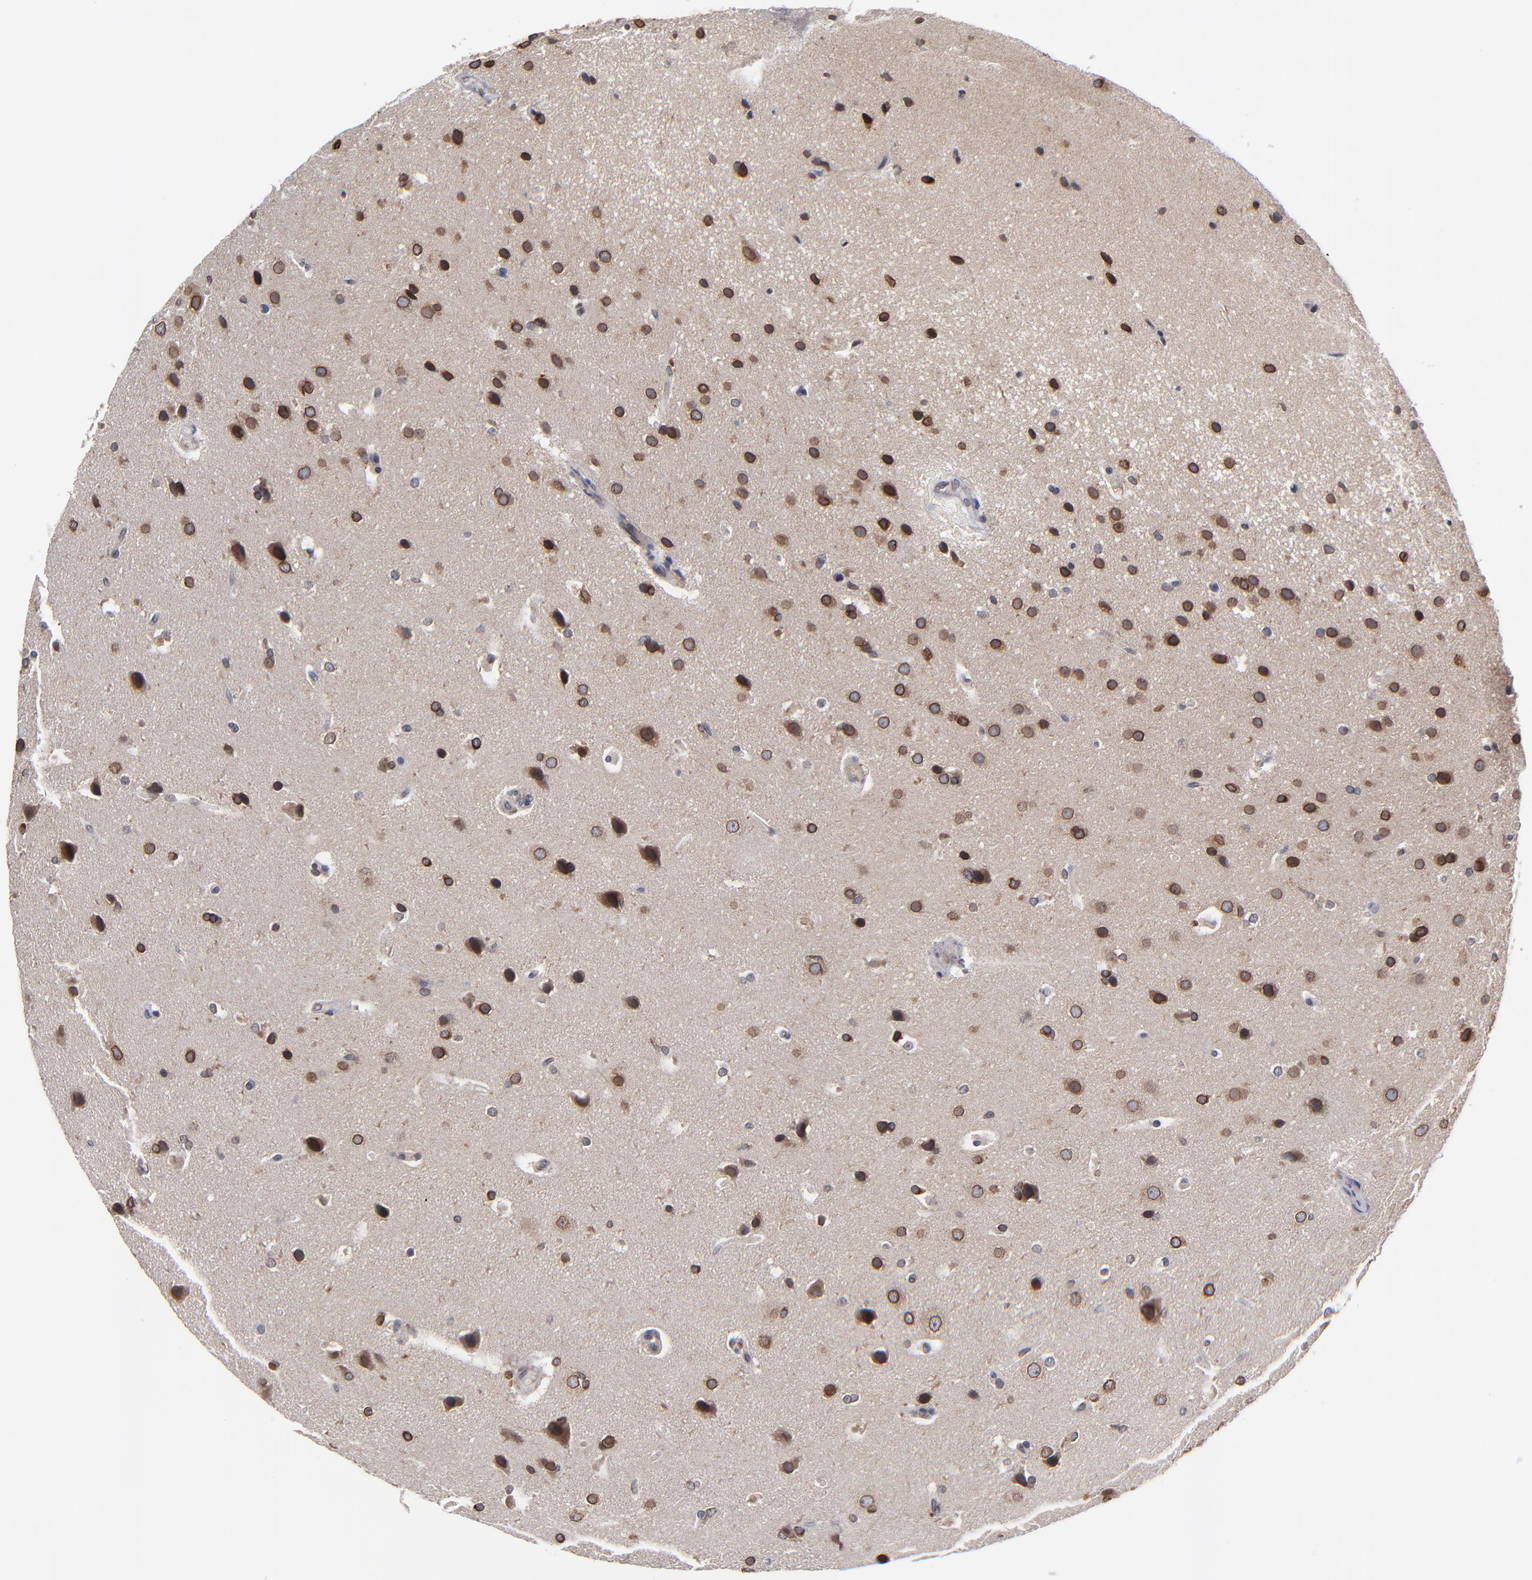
{"staining": {"intensity": "strong", "quantity": ">75%", "location": "cytoplasmic/membranous"}, "tissue": "glioma", "cell_type": "Tumor cells", "image_type": "cancer", "snomed": [{"axis": "morphology", "description": "Glioma, malignant, Low grade"}, {"axis": "topography", "description": "Cerebral cortex"}], "caption": "Human glioma stained with a protein marker reveals strong staining in tumor cells.", "gene": "CEP97", "patient": {"sex": "female", "age": 47}}